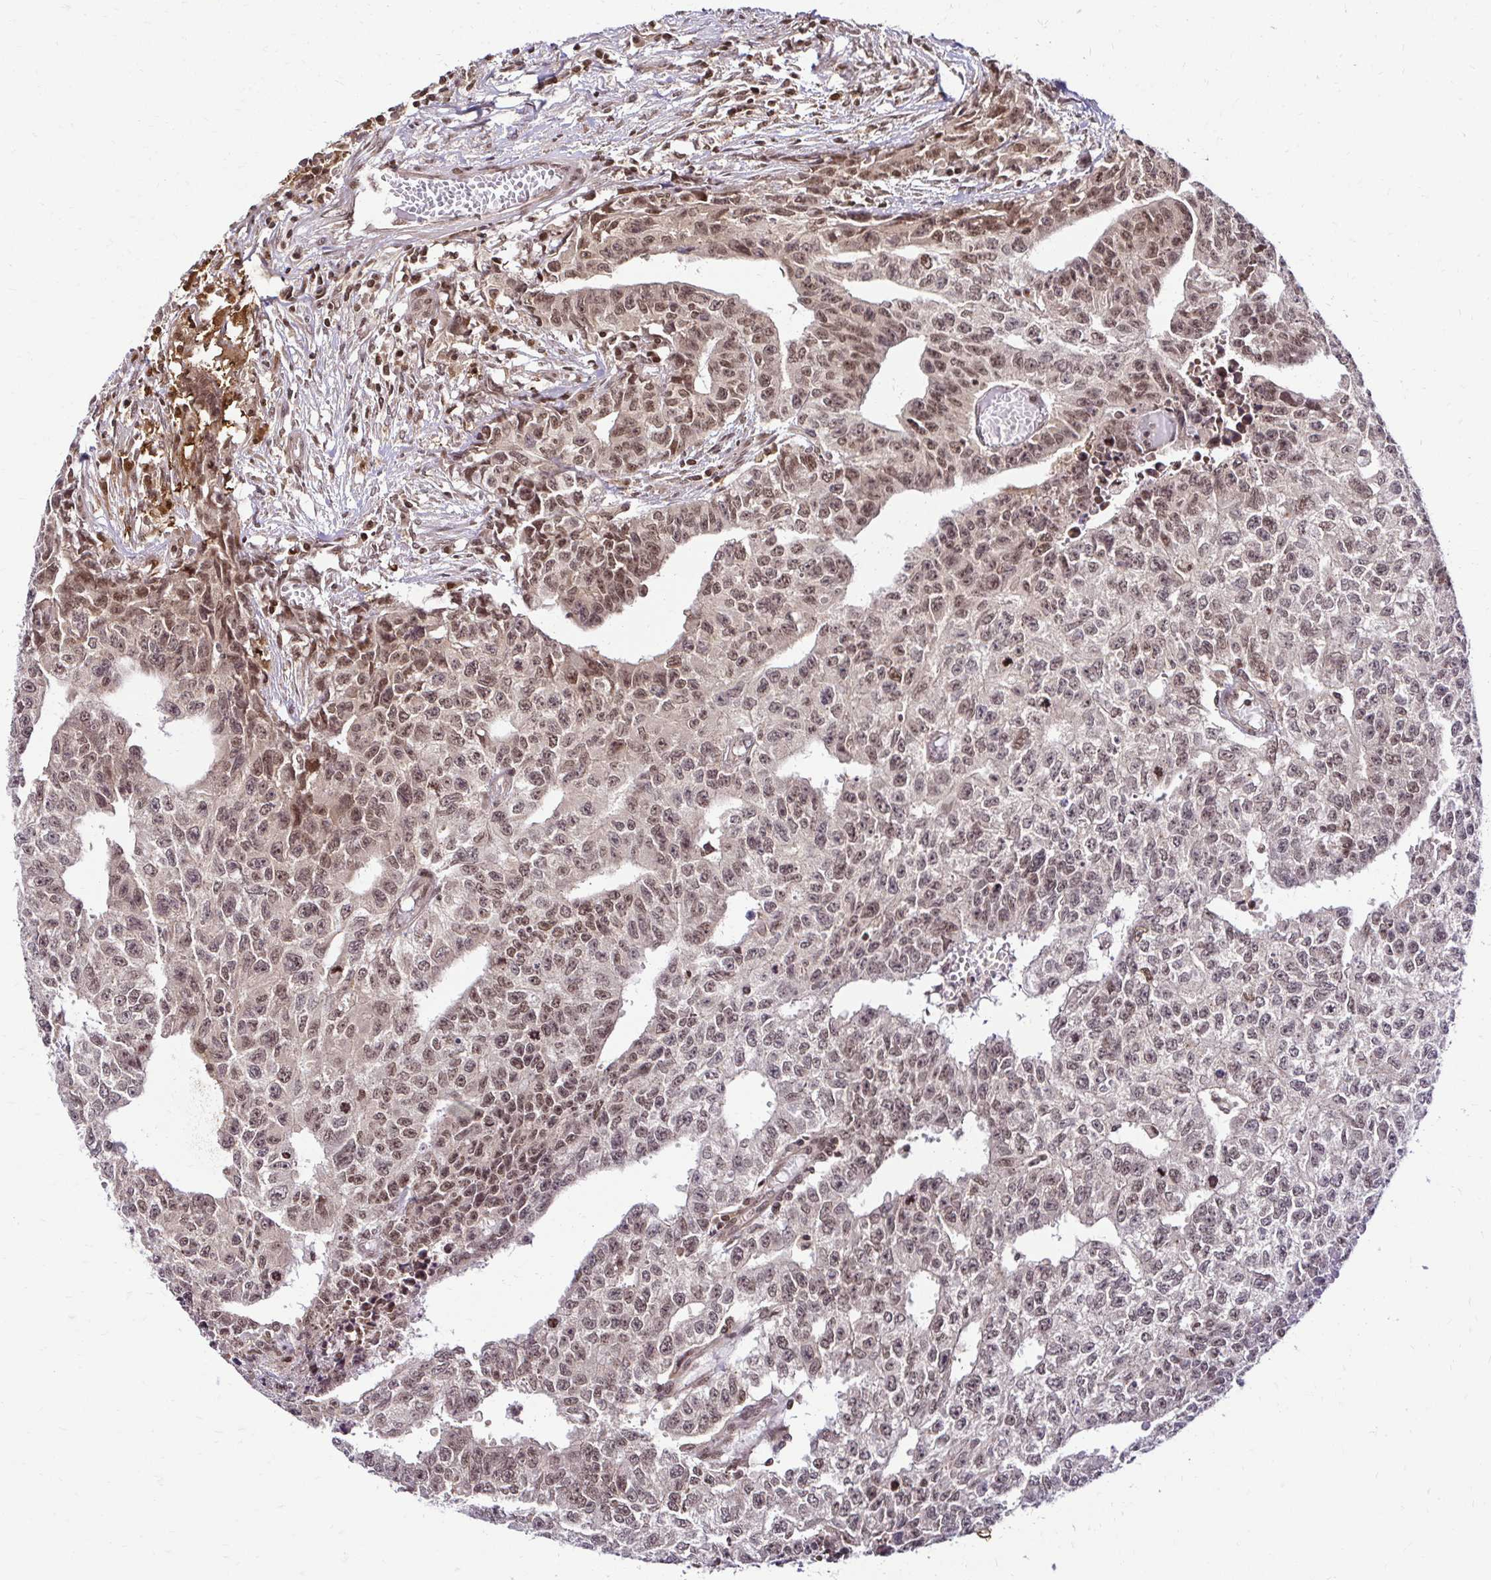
{"staining": {"intensity": "weak", "quantity": "25%-75%", "location": "nuclear"}, "tissue": "testis cancer", "cell_type": "Tumor cells", "image_type": "cancer", "snomed": [{"axis": "morphology", "description": "Carcinoma, Embryonal, NOS"}, {"axis": "morphology", "description": "Teratoma, malignant, NOS"}, {"axis": "topography", "description": "Testis"}], "caption": "Teratoma (malignant) (testis) stained for a protein demonstrates weak nuclear positivity in tumor cells. The staining was performed using DAB (3,3'-diaminobenzidine) to visualize the protein expression in brown, while the nuclei were stained in blue with hematoxylin (Magnification: 20x).", "gene": "GLYR1", "patient": {"sex": "male", "age": 24}}